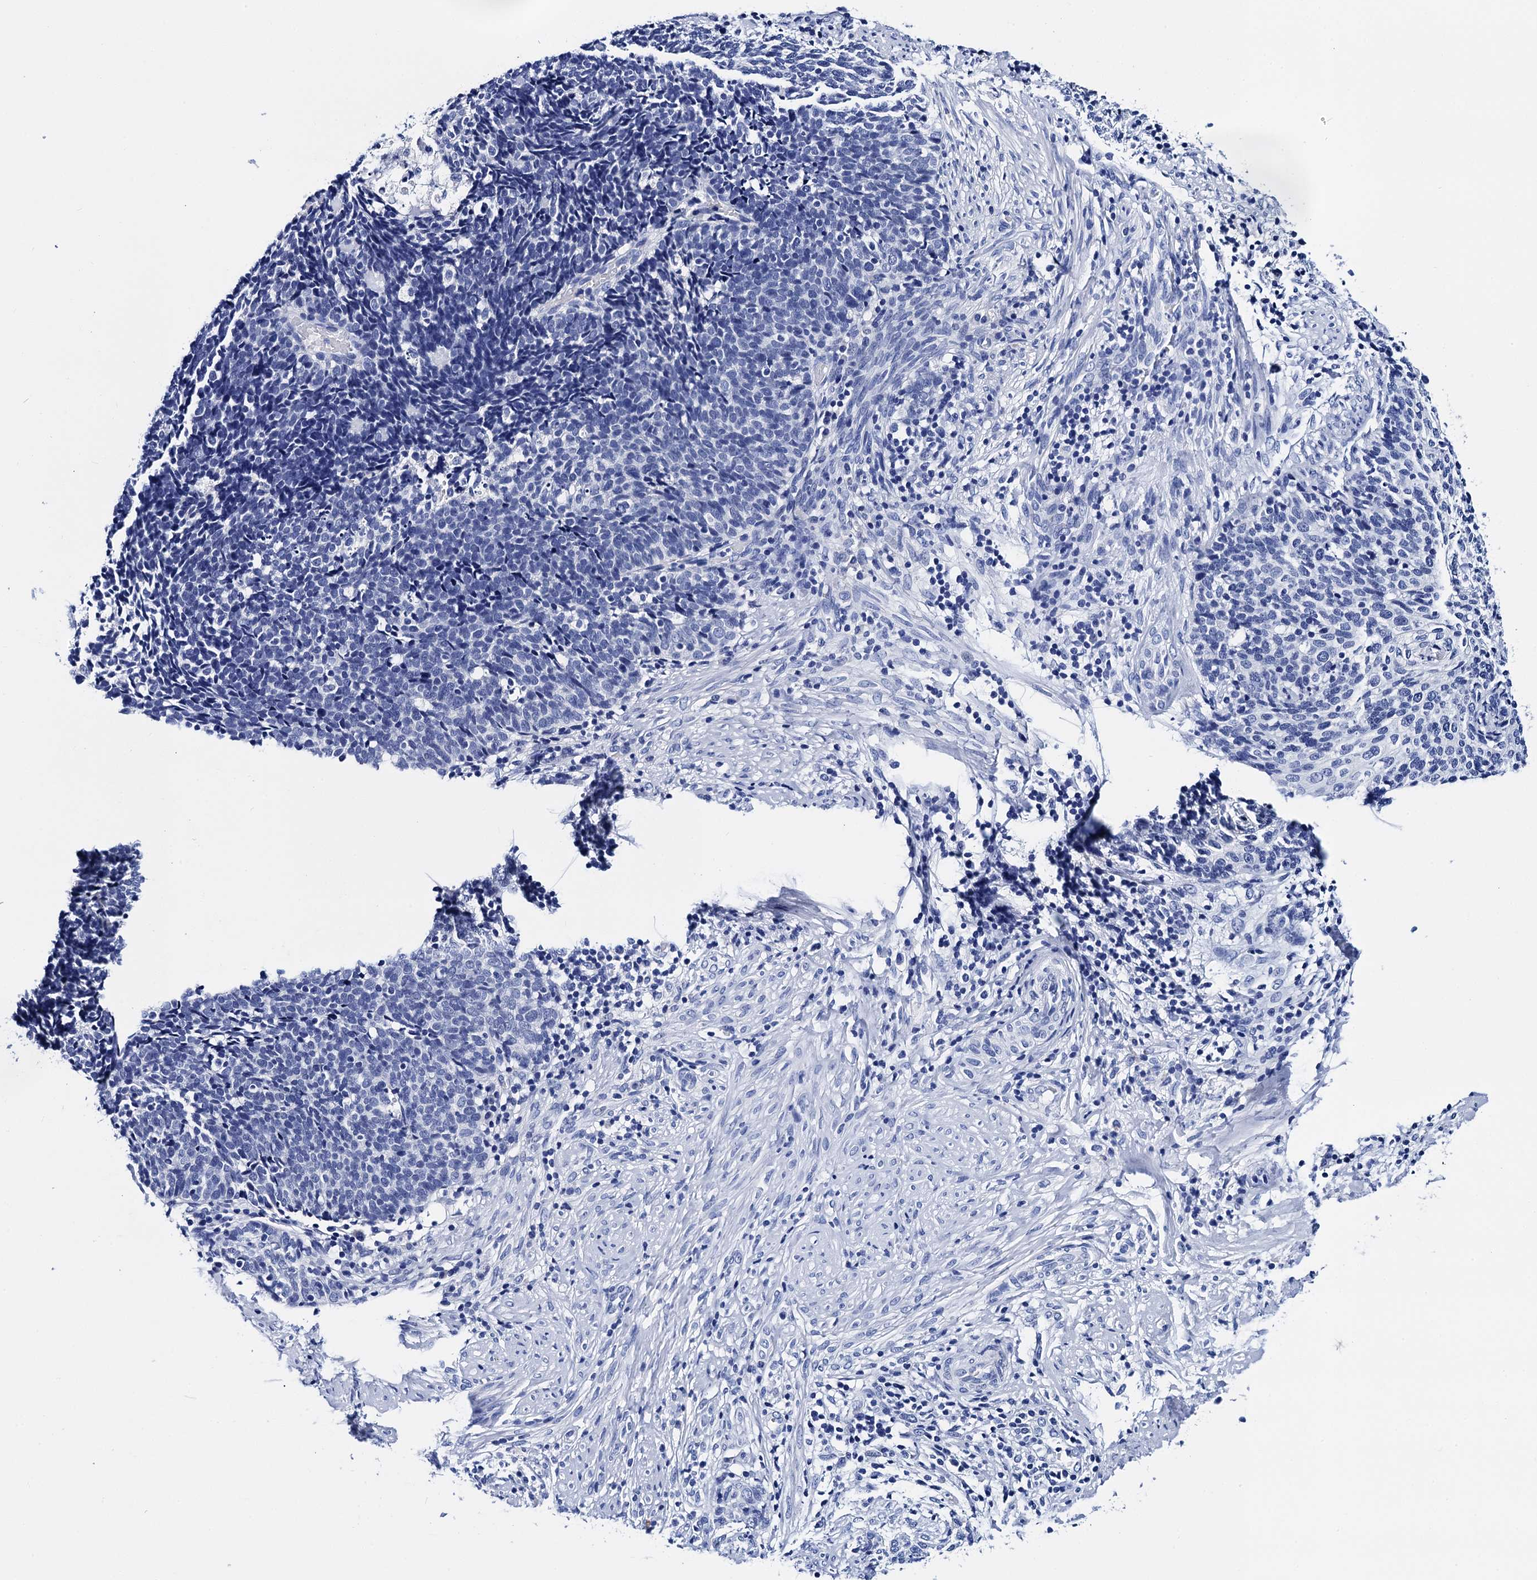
{"staining": {"intensity": "negative", "quantity": "none", "location": "none"}, "tissue": "cervical cancer", "cell_type": "Tumor cells", "image_type": "cancer", "snomed": [{"axis": "morphology", "description": "Squamous cell carcinoma, NOS"}, {"axis": "topography", "description": "Cervix"}], "caption": "IHC image of neoplastic tissue: cervical cancer stained with DAB (3,3'-diaminobenzidine) shows no significant protein positivity in tumor cells. The staining is performed using DAB brown chromogen with nuclei counter-stained in using hematoxylin.", "gene": "MYBPC3", "patient": {"sex": "female", "age": 39}}